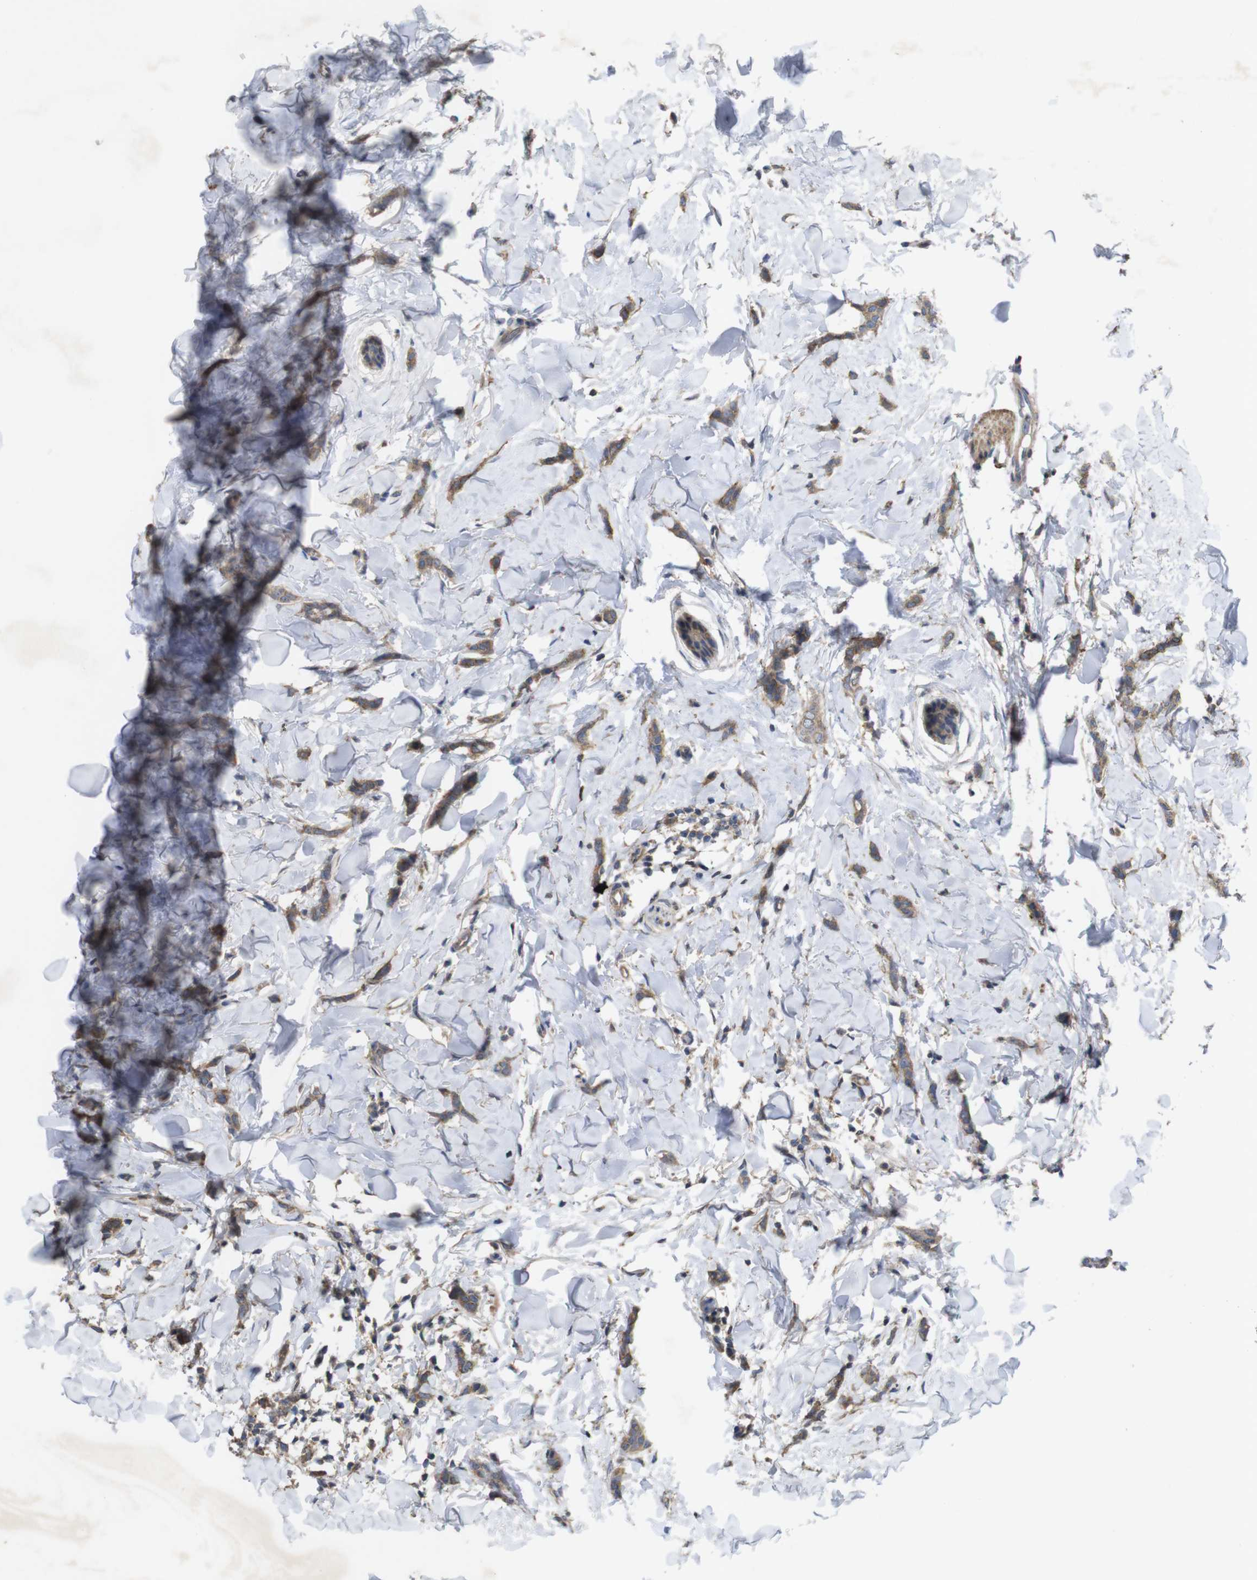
{"staining": {"intensity": "weak", "quantity": ">75%", "location": "cytoplasmic/membranous"}, "tissue": "breast cancer", "cell_type": "Tumor cells", "image_type": "cancer", "snomed": [{"axis": "morphology", "description": "Lobular carcinoma"}, {"axis": "topography", "description": "Skin"}, {"axis": "topography", "description": "Breast"}], "caption": "Breast cancer (lobular carcinoma) stained for a protein (brown) shows weak cytoplasmic/membranous positive positivity in about >75% of tumor cells.", "gene": "KCNS3", "patient": {"sex": "female", "age": 46}}